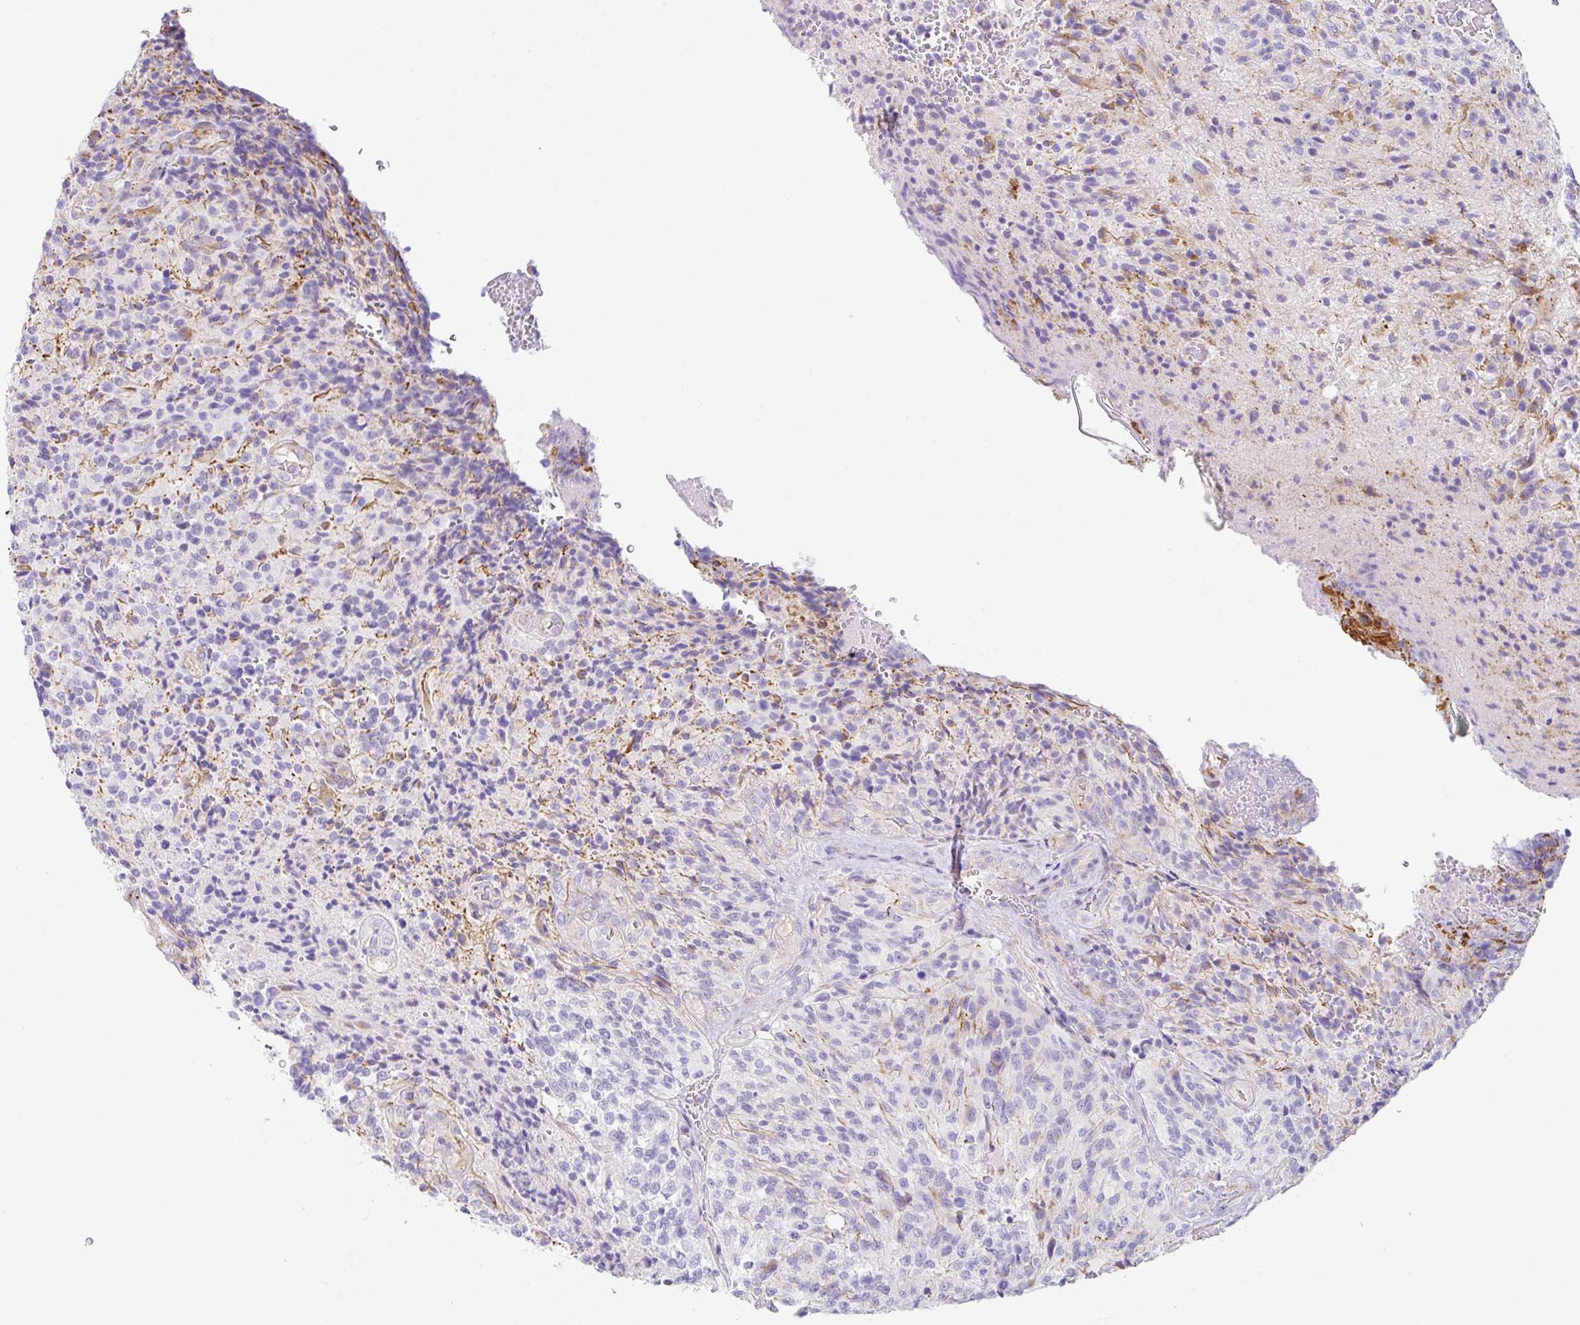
{"staining": {"intensity": "negative", "quantity": "none", "location": "none"}, "tissue": "glioma", "cell_type": "Tumor cells", "image_type": "cancer", "snomed": [{"axis": "morphology", "description": "Normal tissue, NOS"}, {"axis": "morphology", "description": "Glioma, malignant, High grade"}, {"axis": "topography", "description": "Cerebral cortex"}], "caption": "The IHC histopathology image has no significant positivity in tumor cells of glioma tissue.", "gene": "DKK4", "patient": {"sex": "male", "age": 56}}